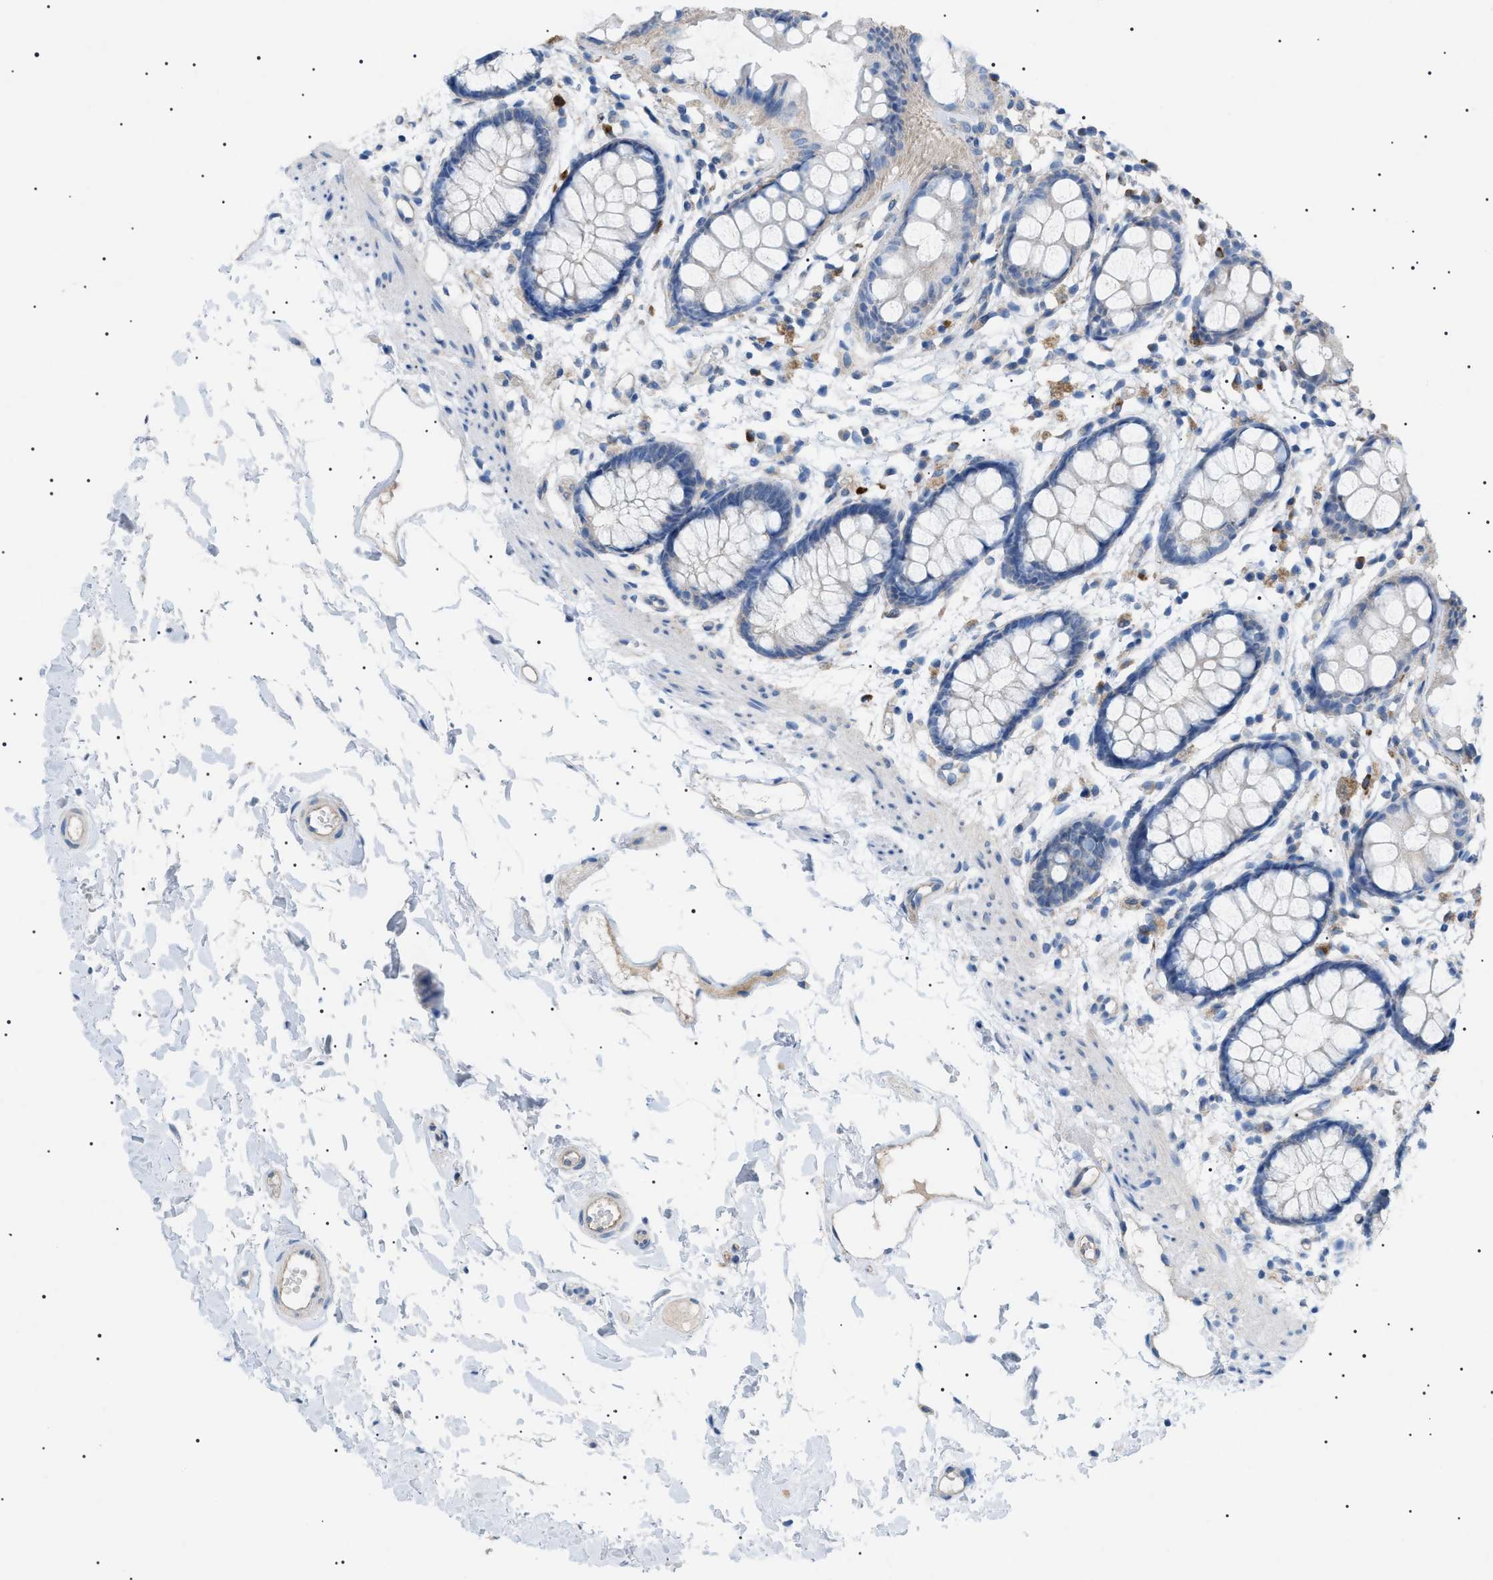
{"staining": {"intensity": "negative", "quantity": "none", "location": "none"}, "tissue": "rectum", "cell_type": "Glandular cells", "image_type": "normal", "snomed": [{"axis": "morphology", "description": "Normal tissue, NOS"}, {"axis": "topography", "description": "Rectum"}], "caption": "IHC image of unremarkable human rectum stained for a protein (brown), which shows no positivity in glandular cells.", "gene": "ADAMTS1", "patient": {"sex": "female", "age": 66}}